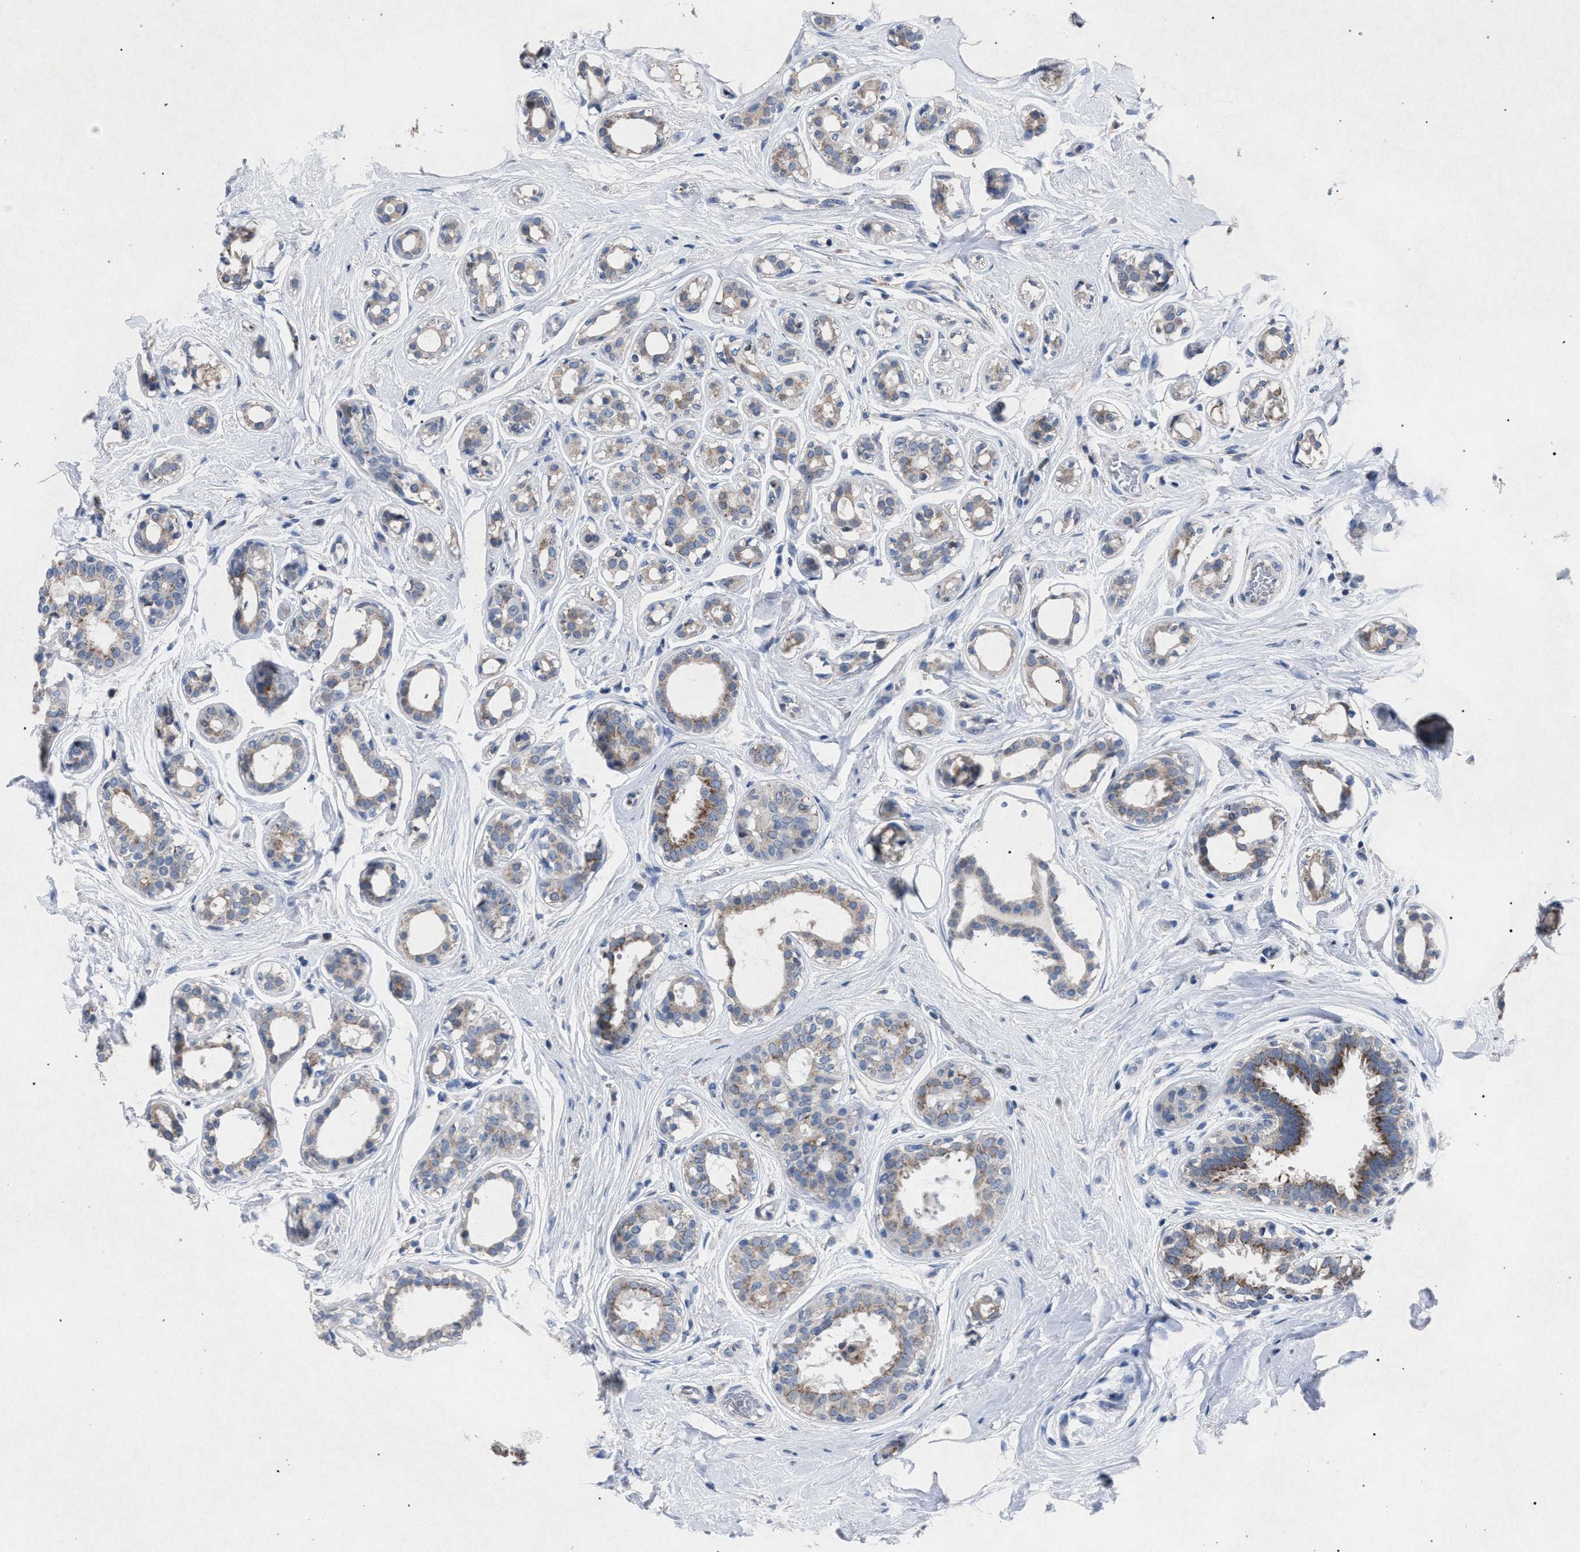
{"staining": {"intensity": "moderate", "quantity": "<25%", "location": "cytoplasmic/membranous"}, "tissue": "breast cancer", "cell_type": "Tumor cells", "image_type": "cancer", "snomed": [{"axis": "morphology", "description": "Duct carcinoma"}, {"axis": "topography", "description": "Breast"}], "caption": "Invasive ductal carcinoma (breast) tissue exhibits moderate cytoplasmic/membranous expression in about <25% of tumor cells, visualized by immunohistochemistry.", "gene": "HSD17B4", "patient": {"sex": "female", "age": 55}}